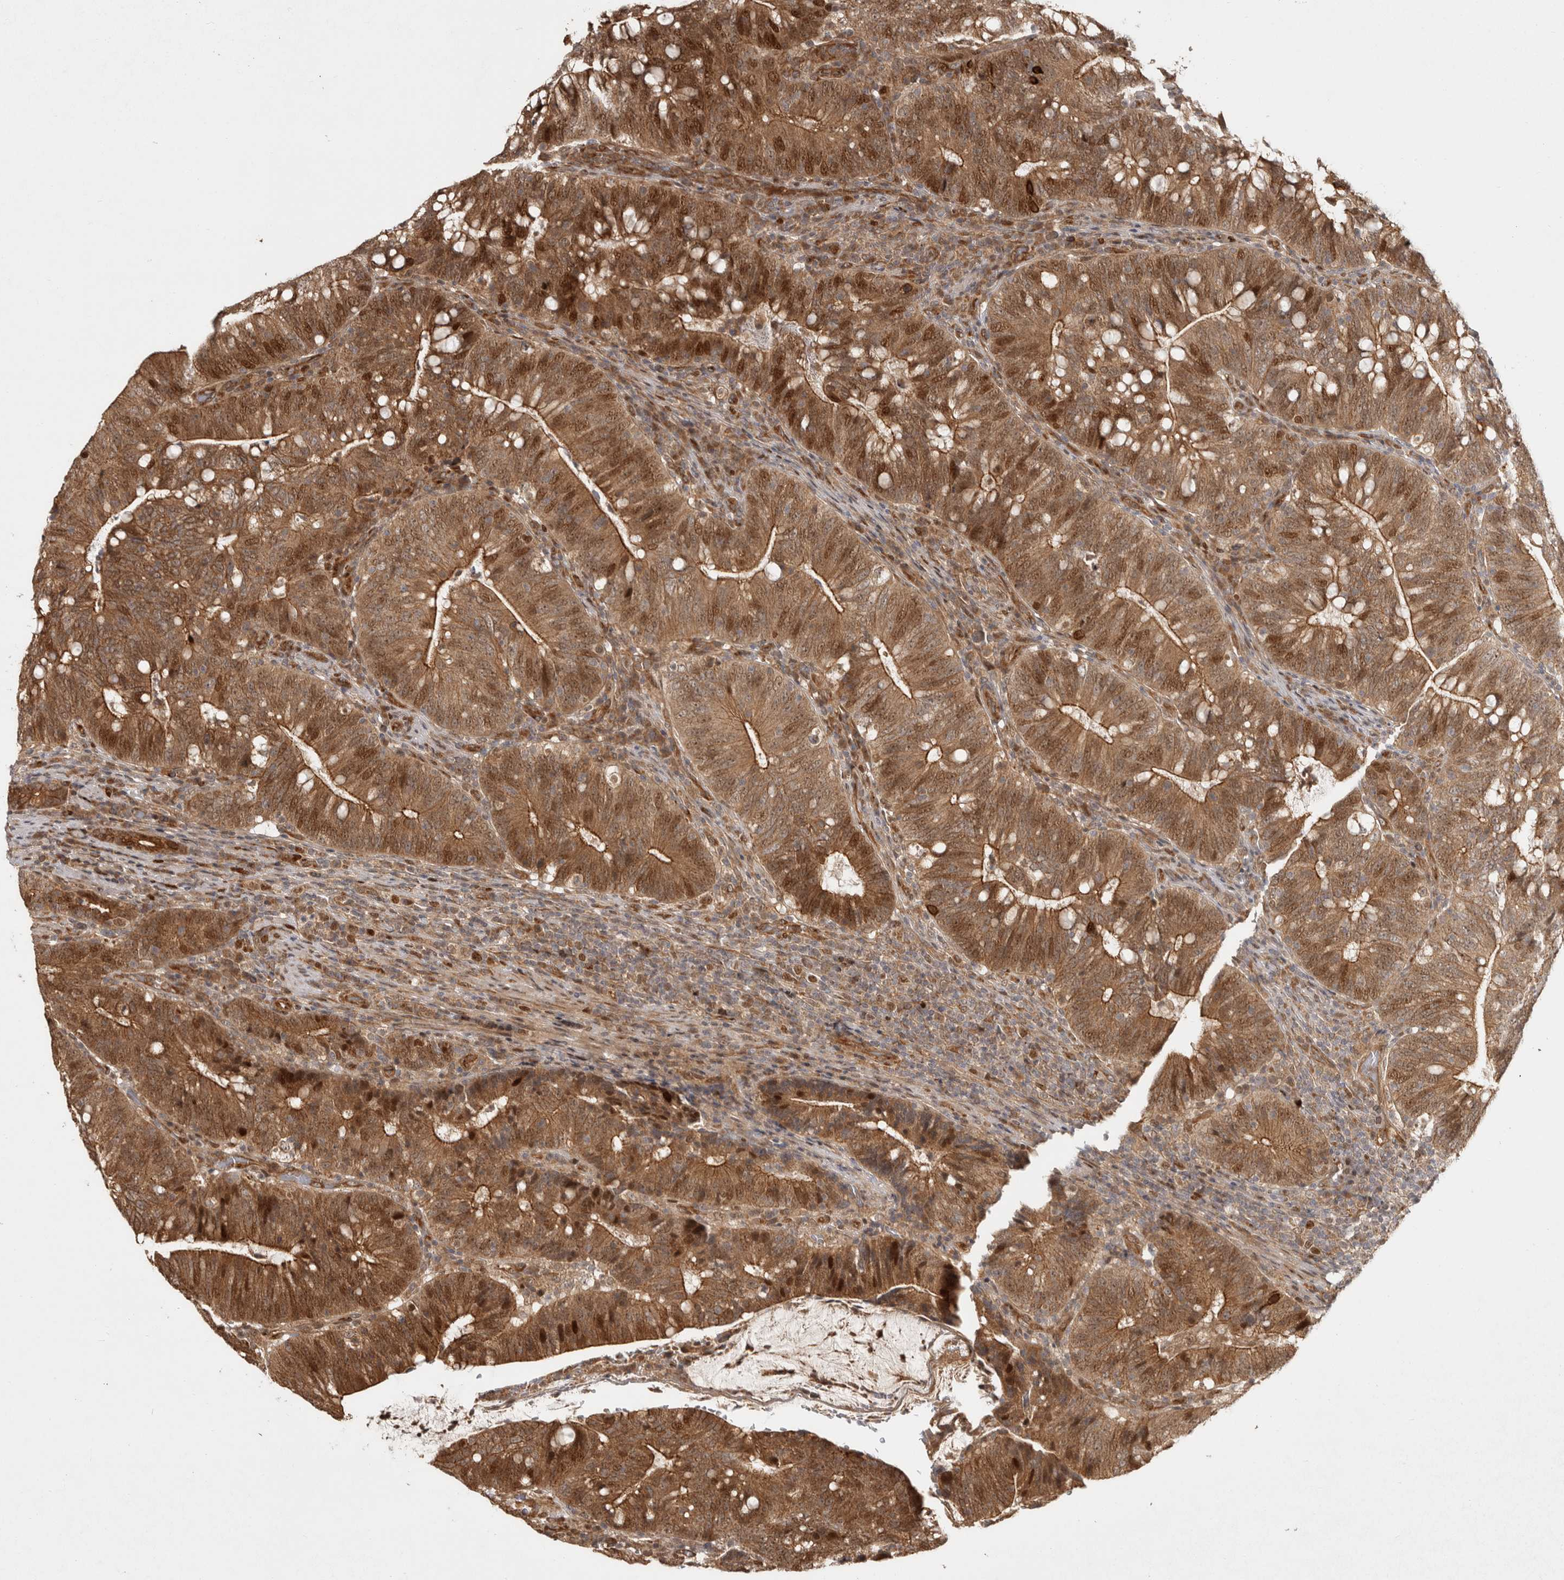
{"staining": {"intensity": "moderate", "quantity": ">75%", "location": "cytoplasmic/membranous,nuclear"}, "tissue": "colorectal cancer", "cell_type": "Tumor cells", "image_type": "cancer", "snomed": [{"axis": "morphology", "description": "Adenocarcinoma, NOS"}, {"axis": "topography", "description": "Colon"}], "caption": "A histopathology image of adenocarcinoma (colorectal) stained for a protein demonstrates moderate cytoplasmic/membranous and nuclear brown staining in tumor cells.", "gene": "CAMSAP2", "patient": {"sex": "female", "age": 66}}